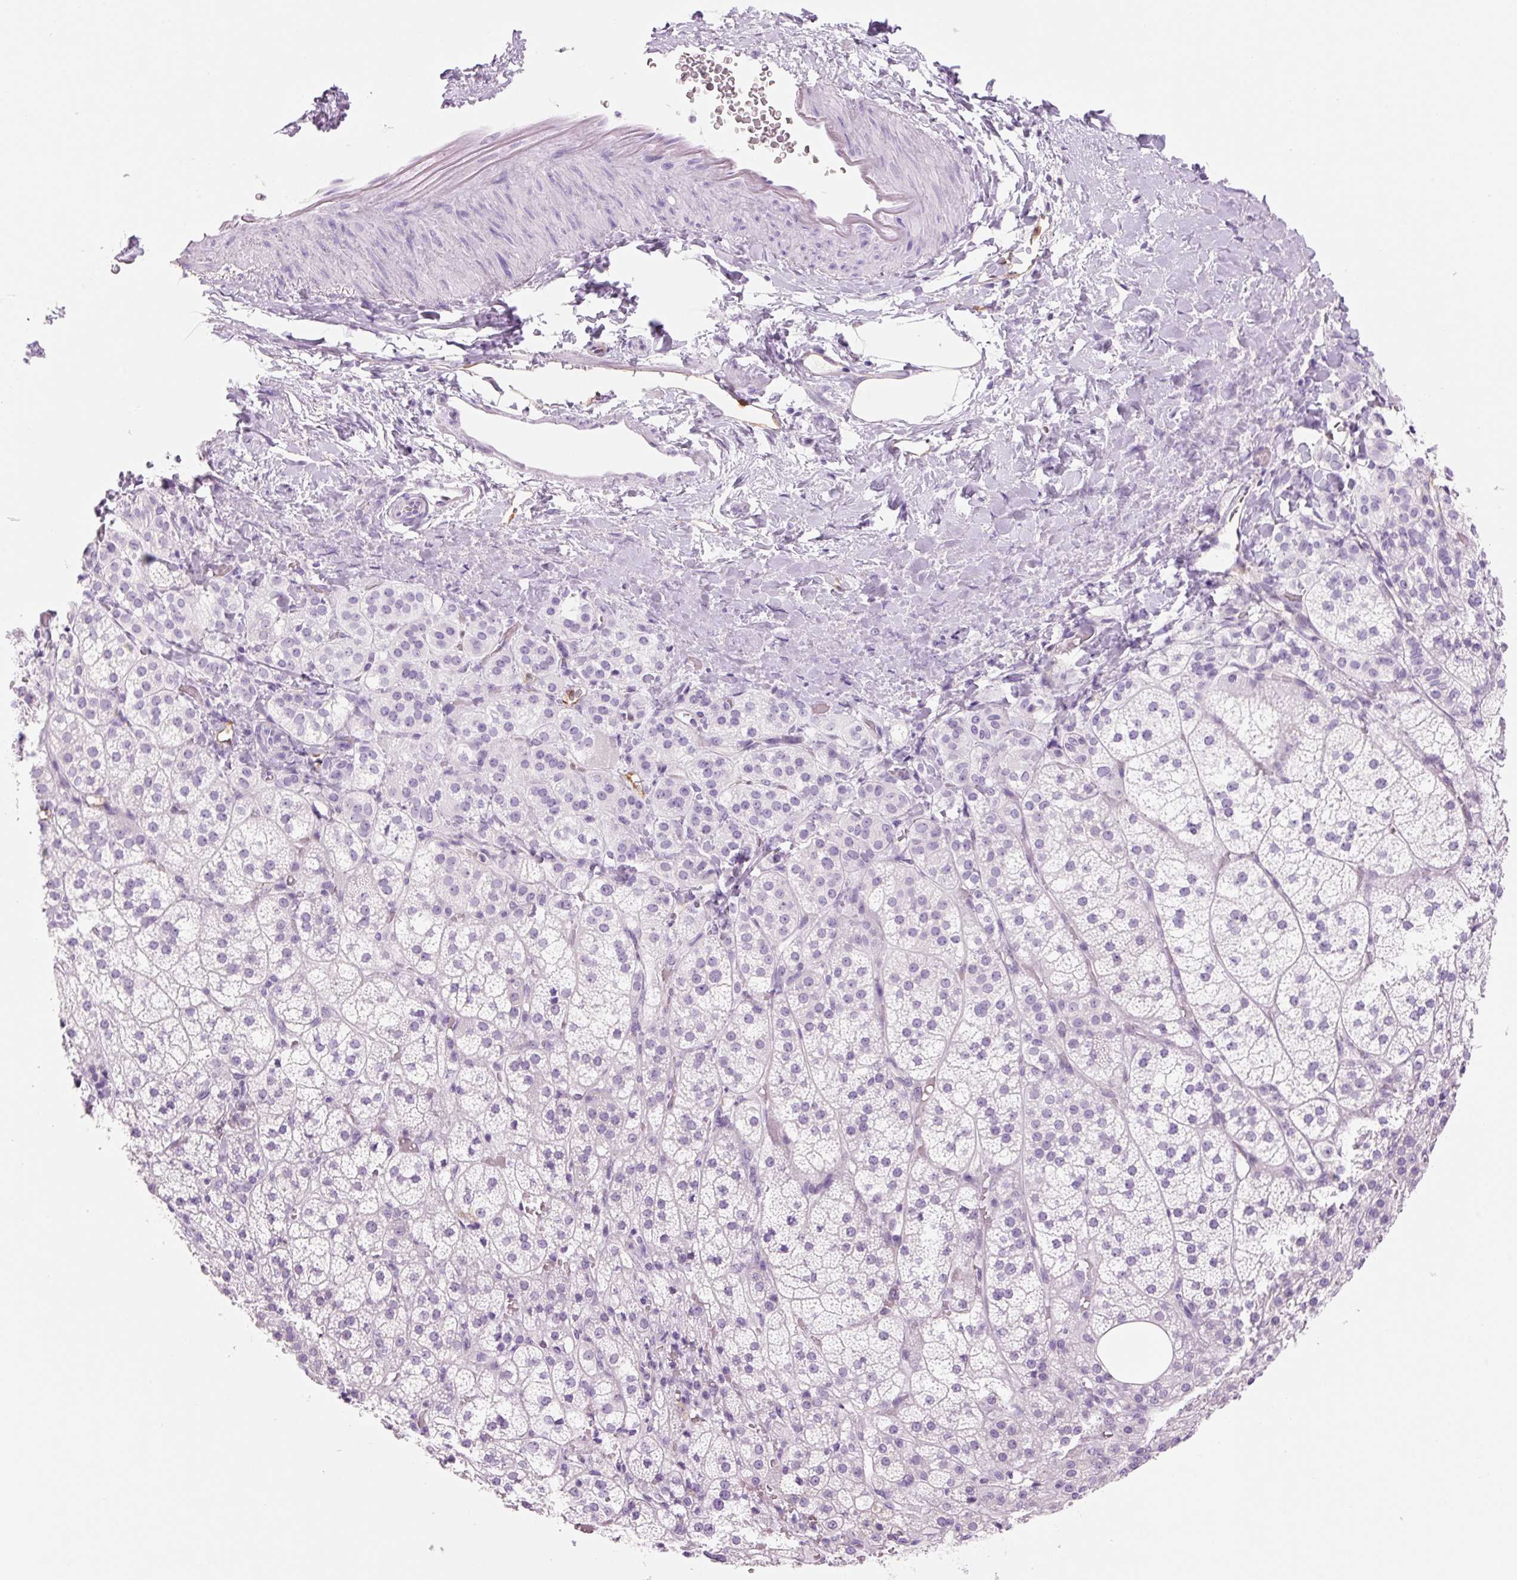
{"staining": {"intensity": "negative", "quantity": "none", "location": "none"}, "tissue": "adrenal gland", "cell_type": "Glandular cells", "image_type": "normal", "snomed": [{"axis": "morphology", "description": "Normal tissue, NOS"}, {"axis": "topography", "description": "Adrenal gland"}], "caption": "High power microscopy photomicrograph of an IHC photomicrograph of normal adrenal gland, revealing no significant positivity in glandular cells. (IHC, brightfield microscopy, high magnification).", "gene": "FABP5", "patient": {"sex": "female", "age": 60}}